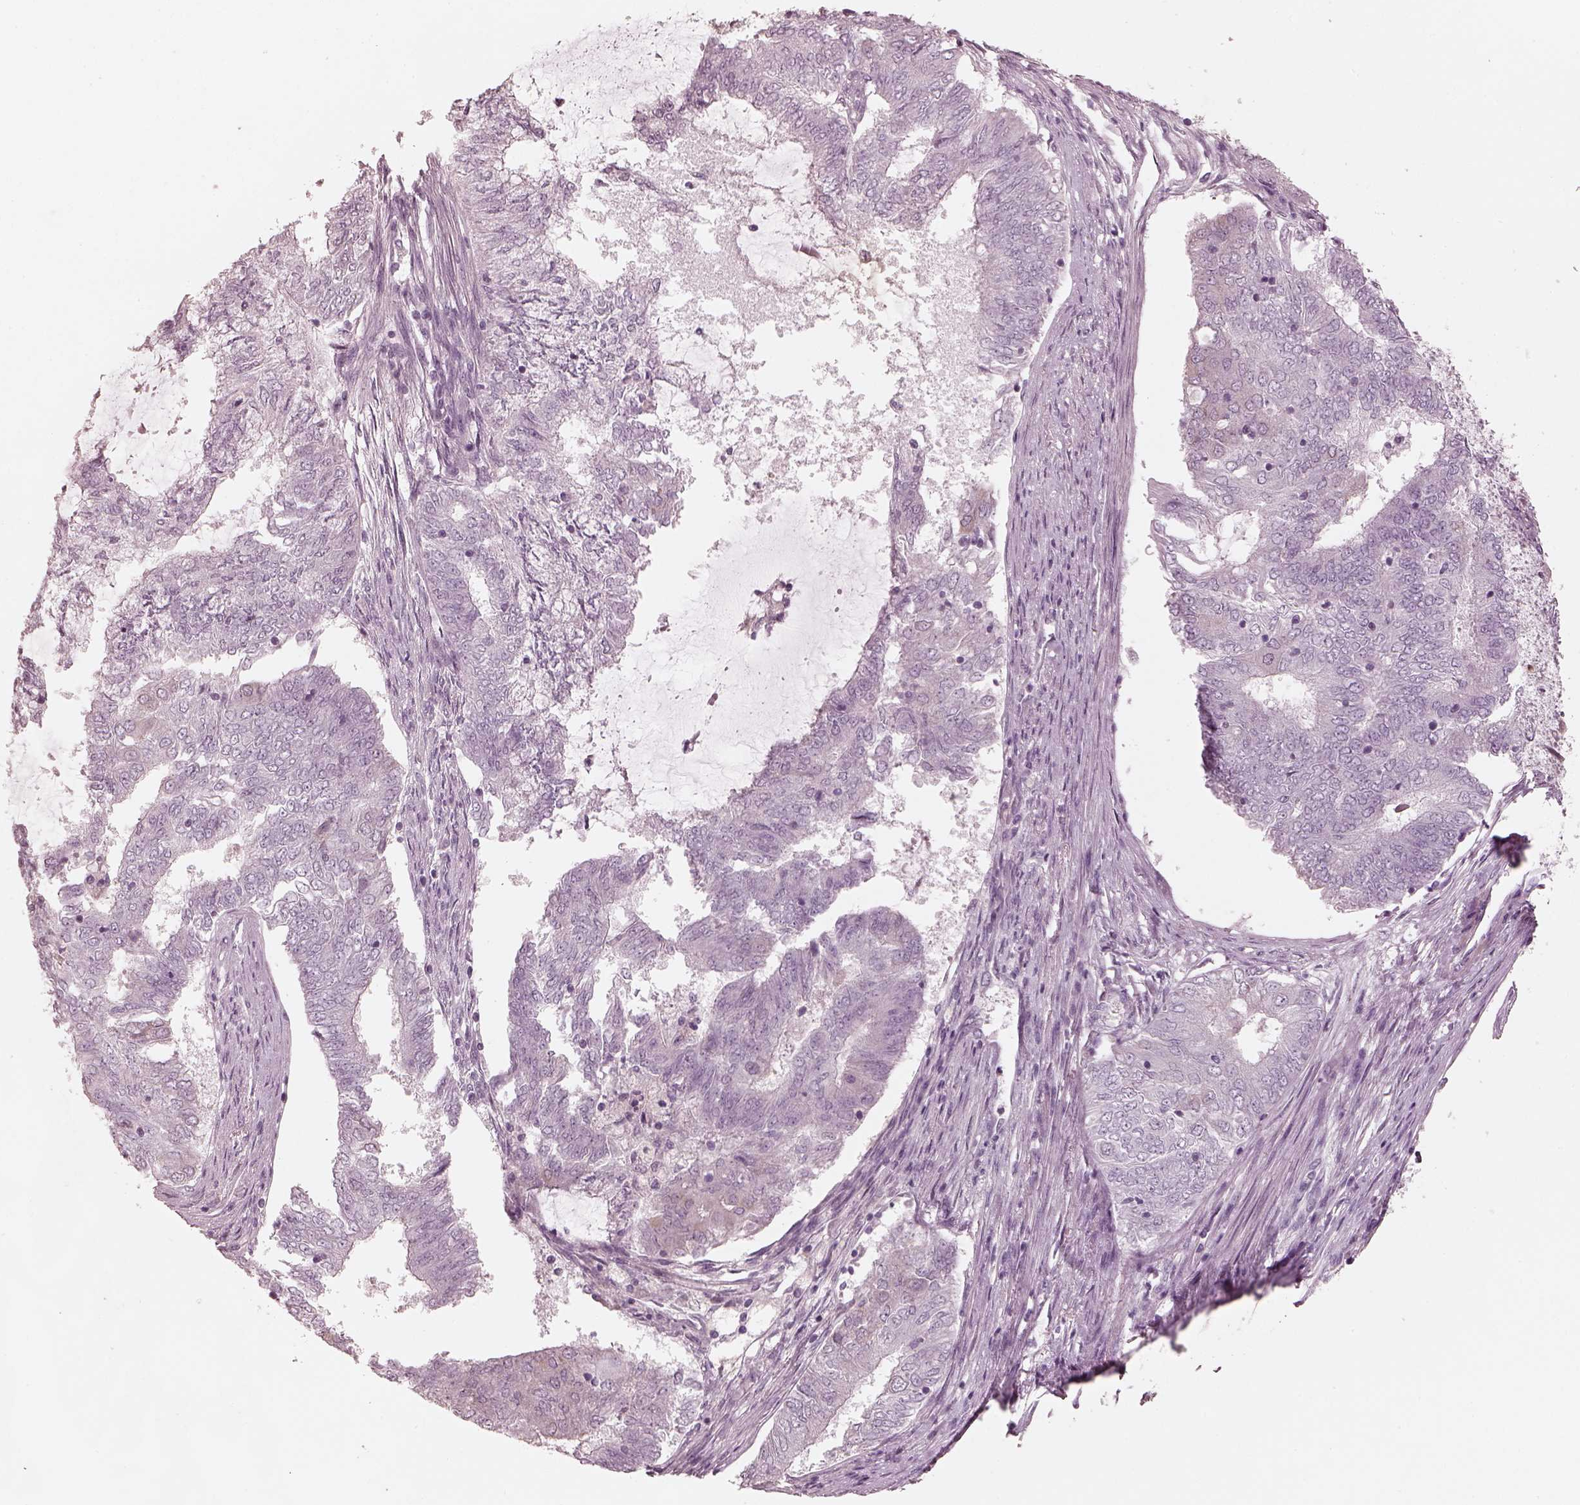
{"staining": {"intensity": "negative", "quantity": "none", "location": "none"}, "tissue": "endometrial cancer", "cell_type": "Tumor cells", "image_type": "cancer", "snomed": [{"axis": "morphology", "description": "Adenocarcinoma, NOS"}, {"axis": "topography", "description": "Endometrium"}], "caption": "DAB immunohistochemical staining of human endometrial adenocarcinoma displays no significant positivity in tumor cells.", "gene": "OPTC", "patient": {"sex": "female", "age": 62}}